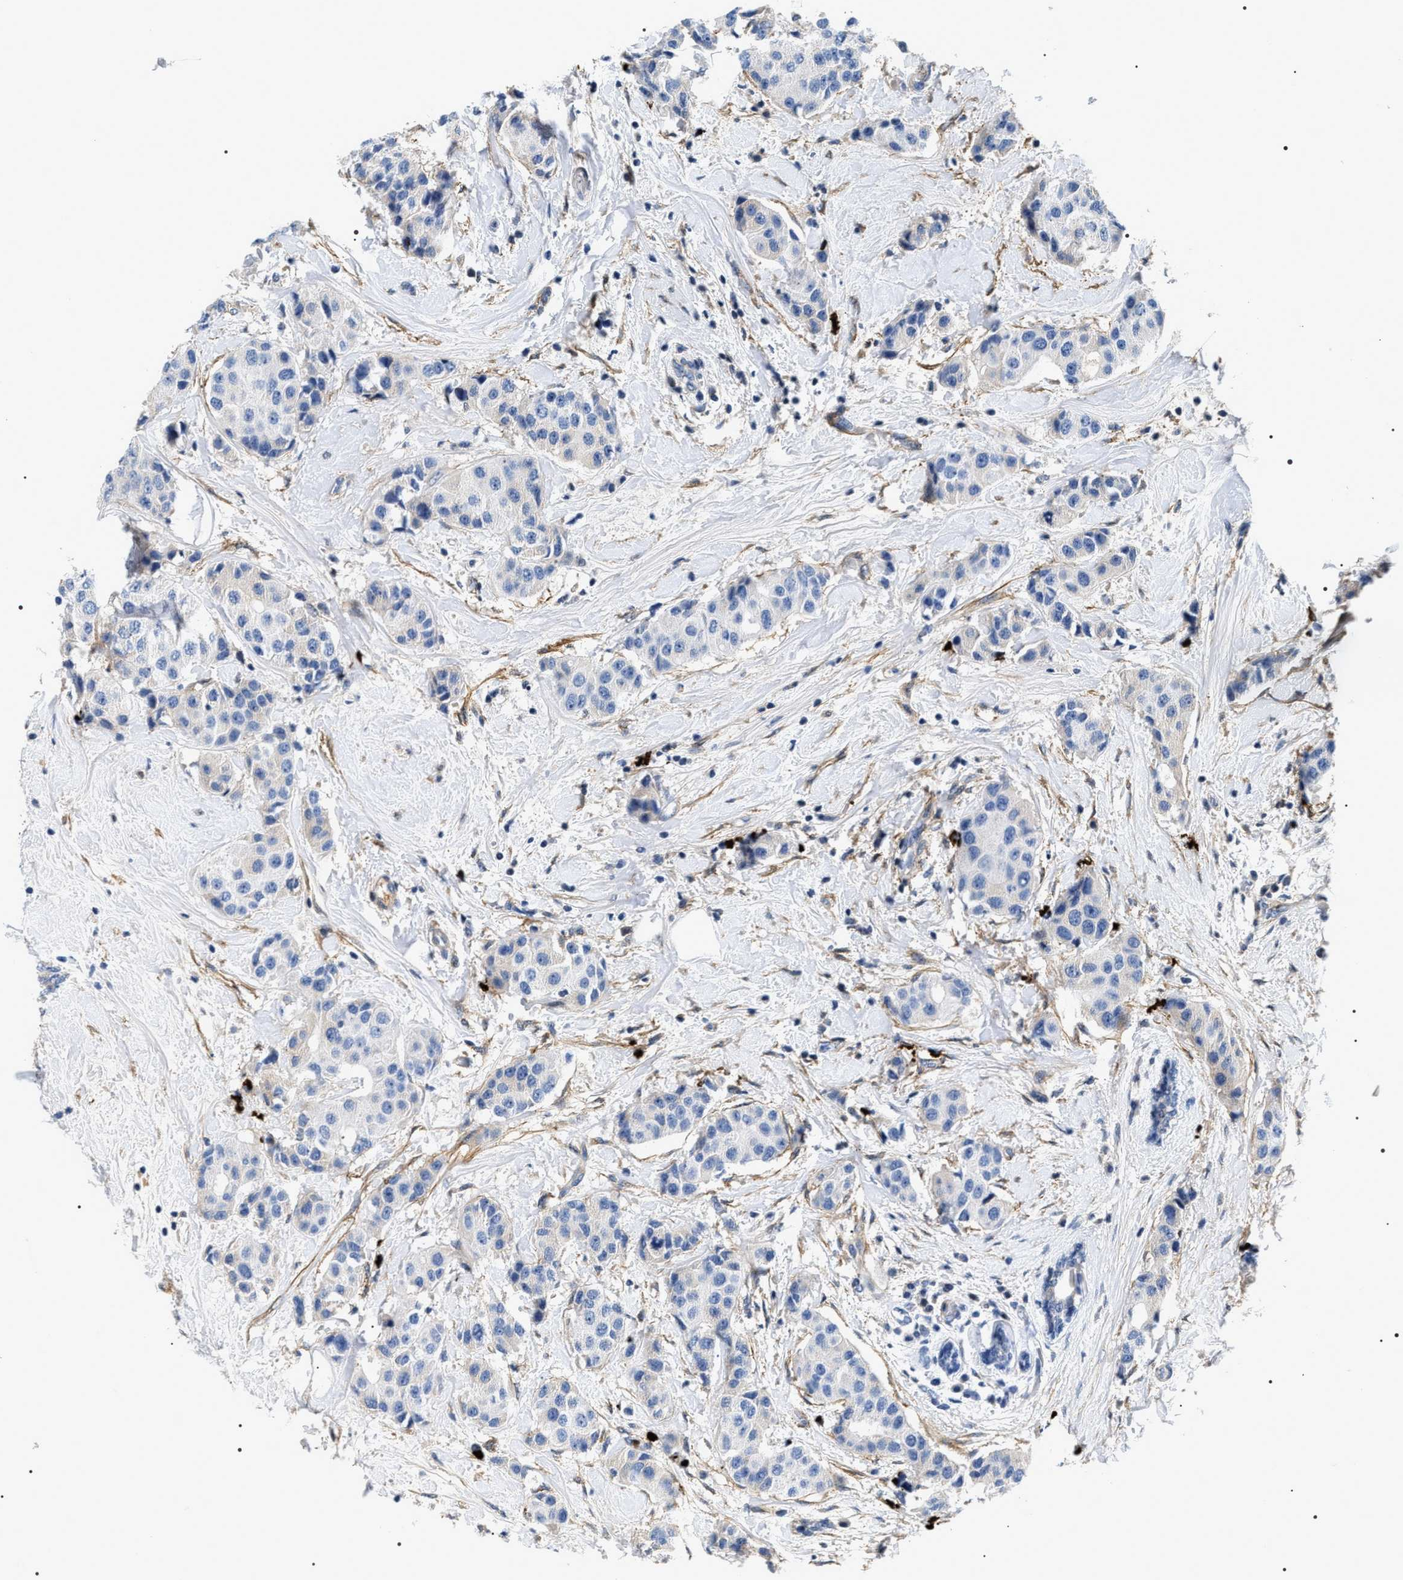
{"staining": {"intensity": "negative", "quantity": "none", "location": "none"}, "tissue": "breast cancer", "cell_type": "Tumor cells", "image_type": "cancer", "snomed": [{"axis": "morphology", "description": "Normal tissue, NOS"}, {"axis": "morphology", "description": "Duct carcinoma"}, {"axis": "topography", "description": "Breast"}], "caption": "Breast cancer stained for a protein using immunohistochemistry (IHC) shows no positivity tumor cells.", "gene": "BAG2", "patient": {"sex": "female", "age": 39}}